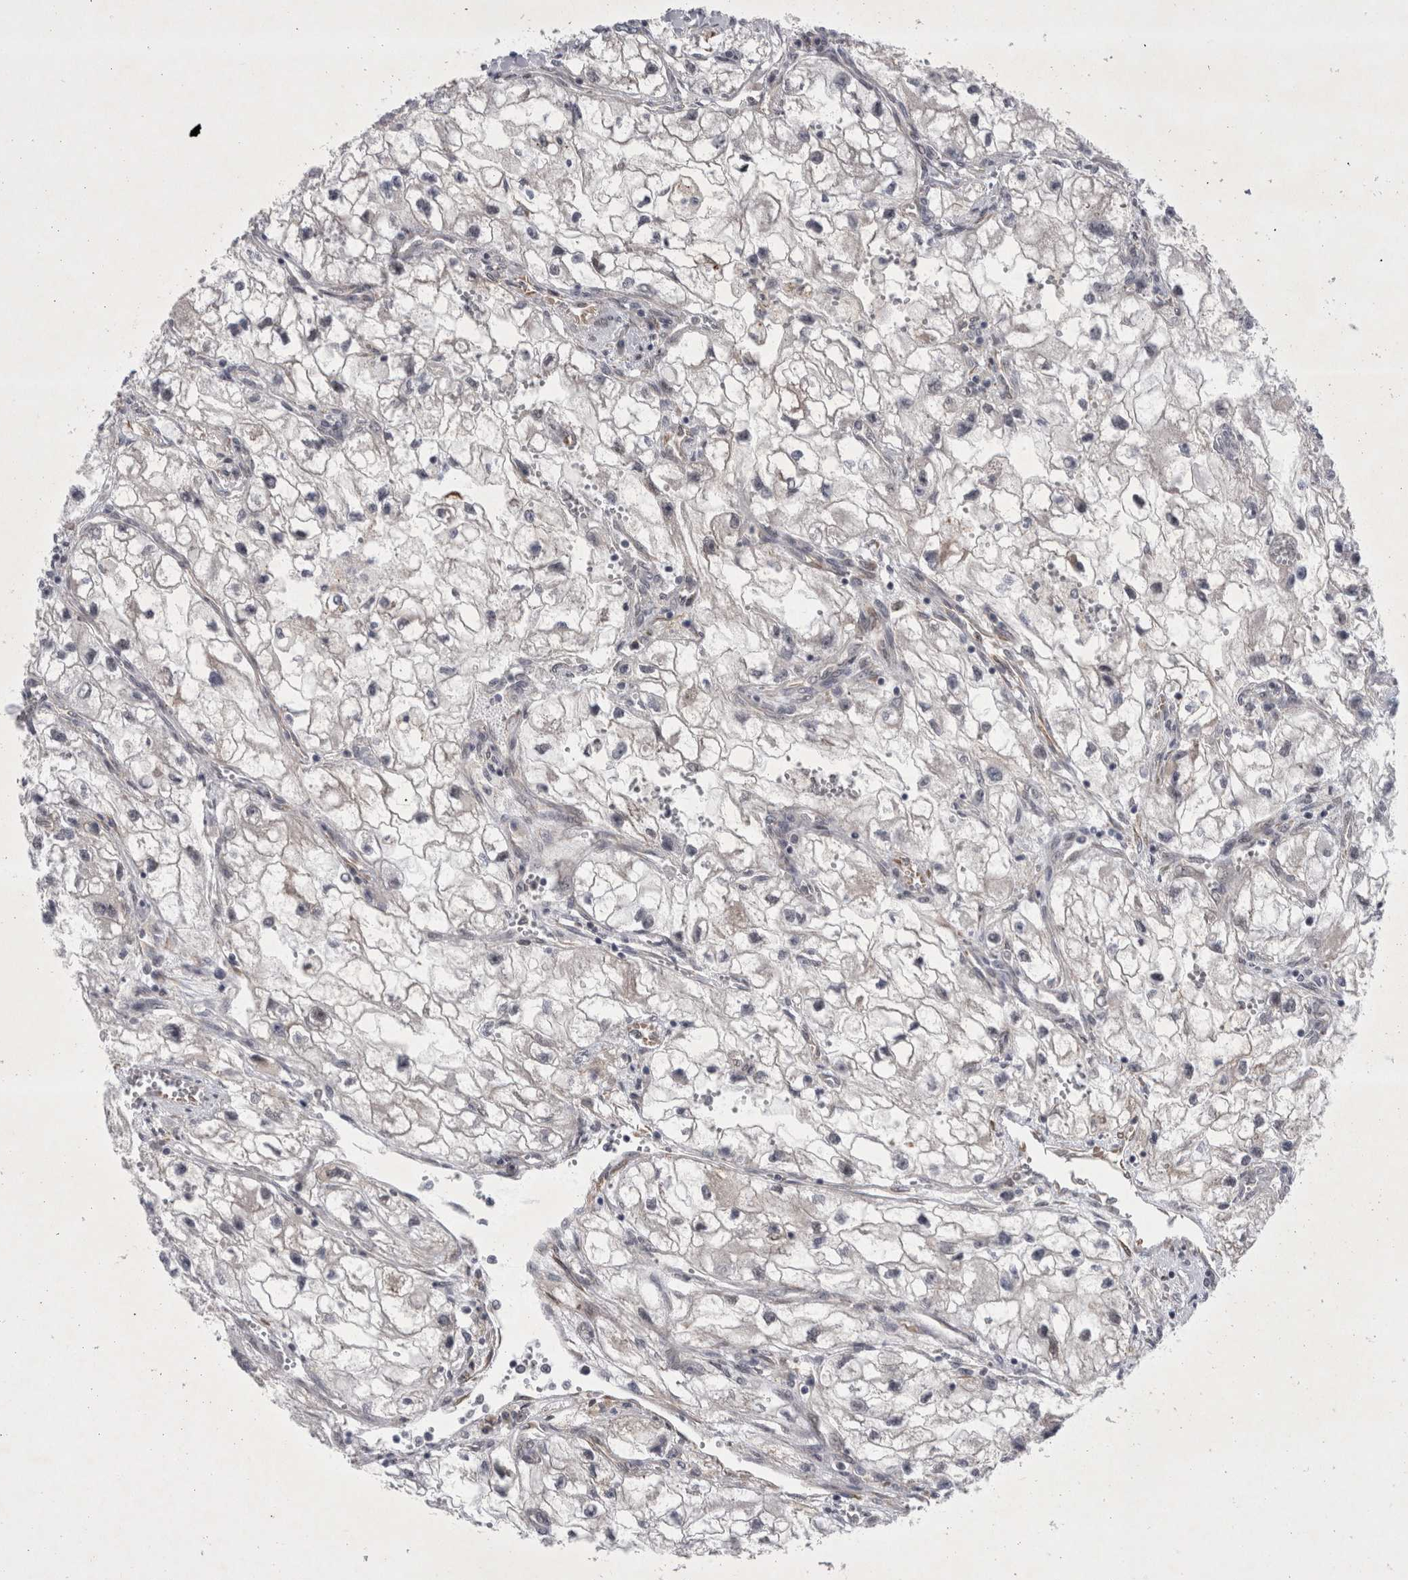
{"staining": {"intensity": "negative", "quantity": "none", "location": "none"}, "tissue": "renal cancer", "cell_type": "Tumor cells", "image_type": "cancer", "snomed": [{"axis": "morphology", "description": "Adenocarcinoma, NOS"}, {"axis": "topography", "description": "Kidney"}], "caption": "High power microscopy image of an immunohistochemistry image of adenocarcinoma (renal), revealing no significant staining in tumor cells.", "gene": "PARP11", "patient": {"sex": "female", "age": 70}}